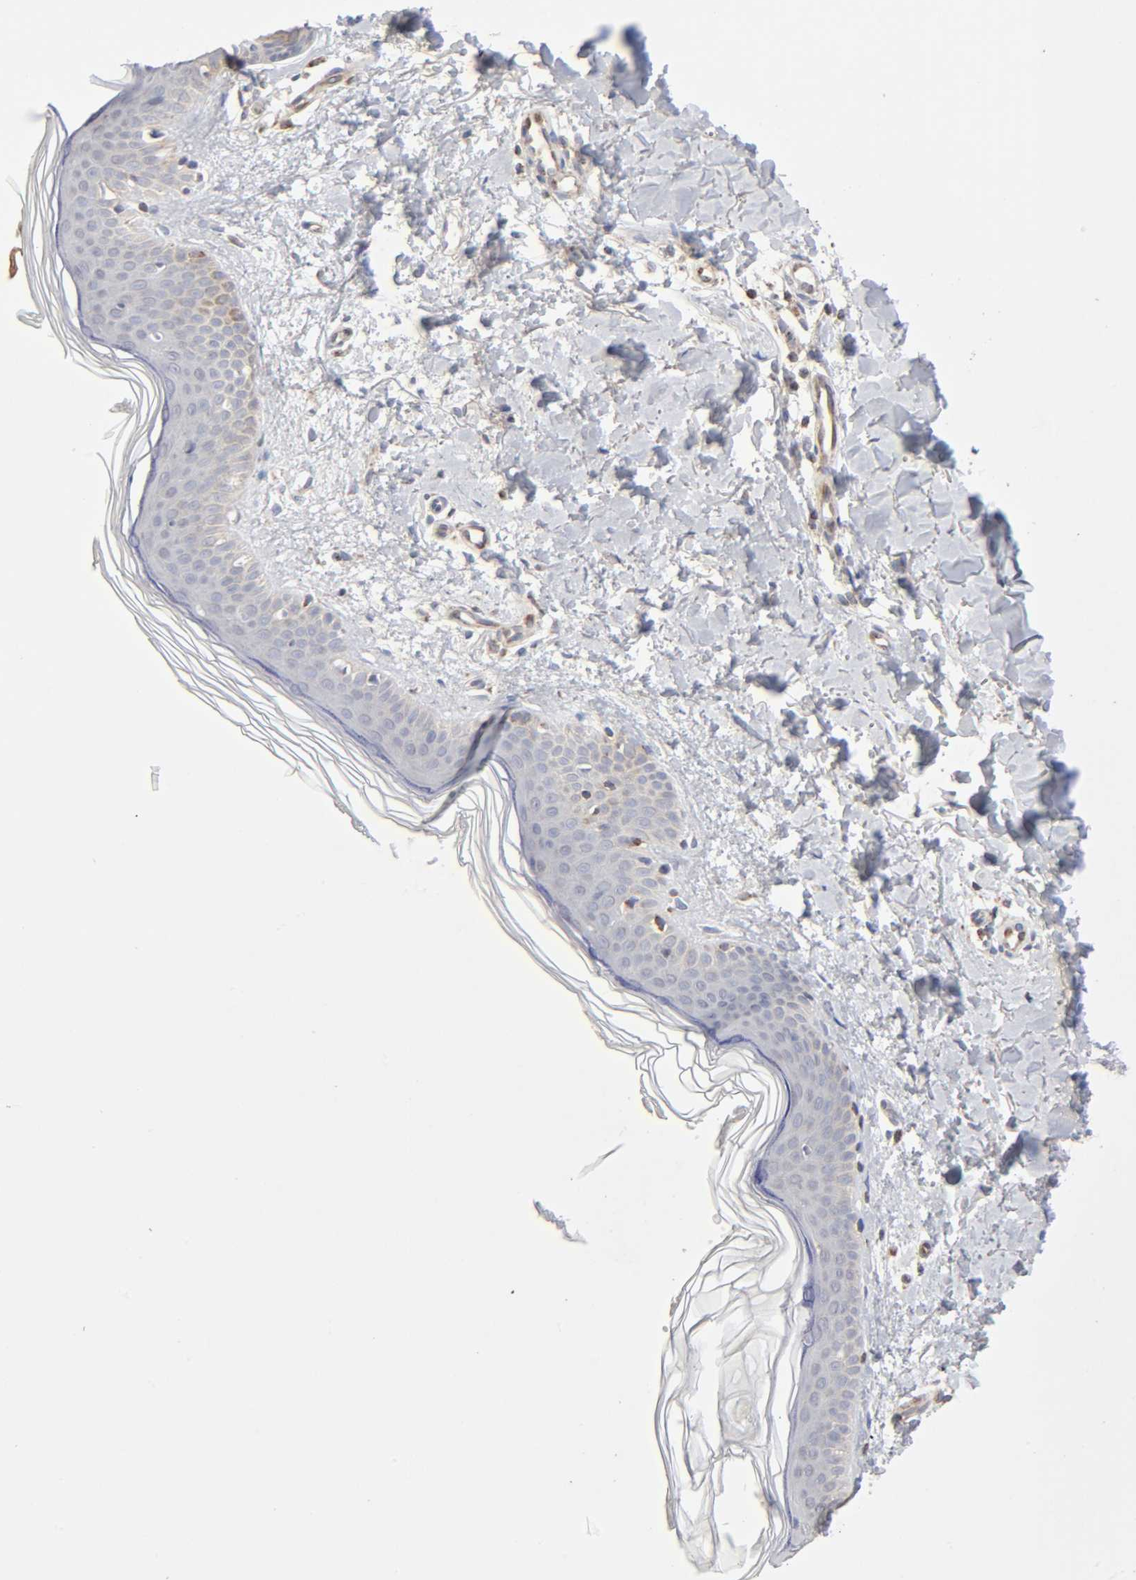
{"staining": {"intensity": "moderate", "quantity": ">75%", "location": "cytoplasmic/membranous"}, "tissue": "skin", "cell_type": "Fibroblasts", "image_type": "normal", "snomed": [{"axis": "morphology", "description": "Normal tissue, NOS"}, {"axis": "topography", "description": "Skin"}], "caption": "Moderate cytoplasmic/membranous positivity is identified in approximately >75% of fibroblasts in benign skin. (DAB IHC with brightfield microscopy, high magnification).", "gene": "SYT16", "patient": {"sex": "female", "age": 56}}